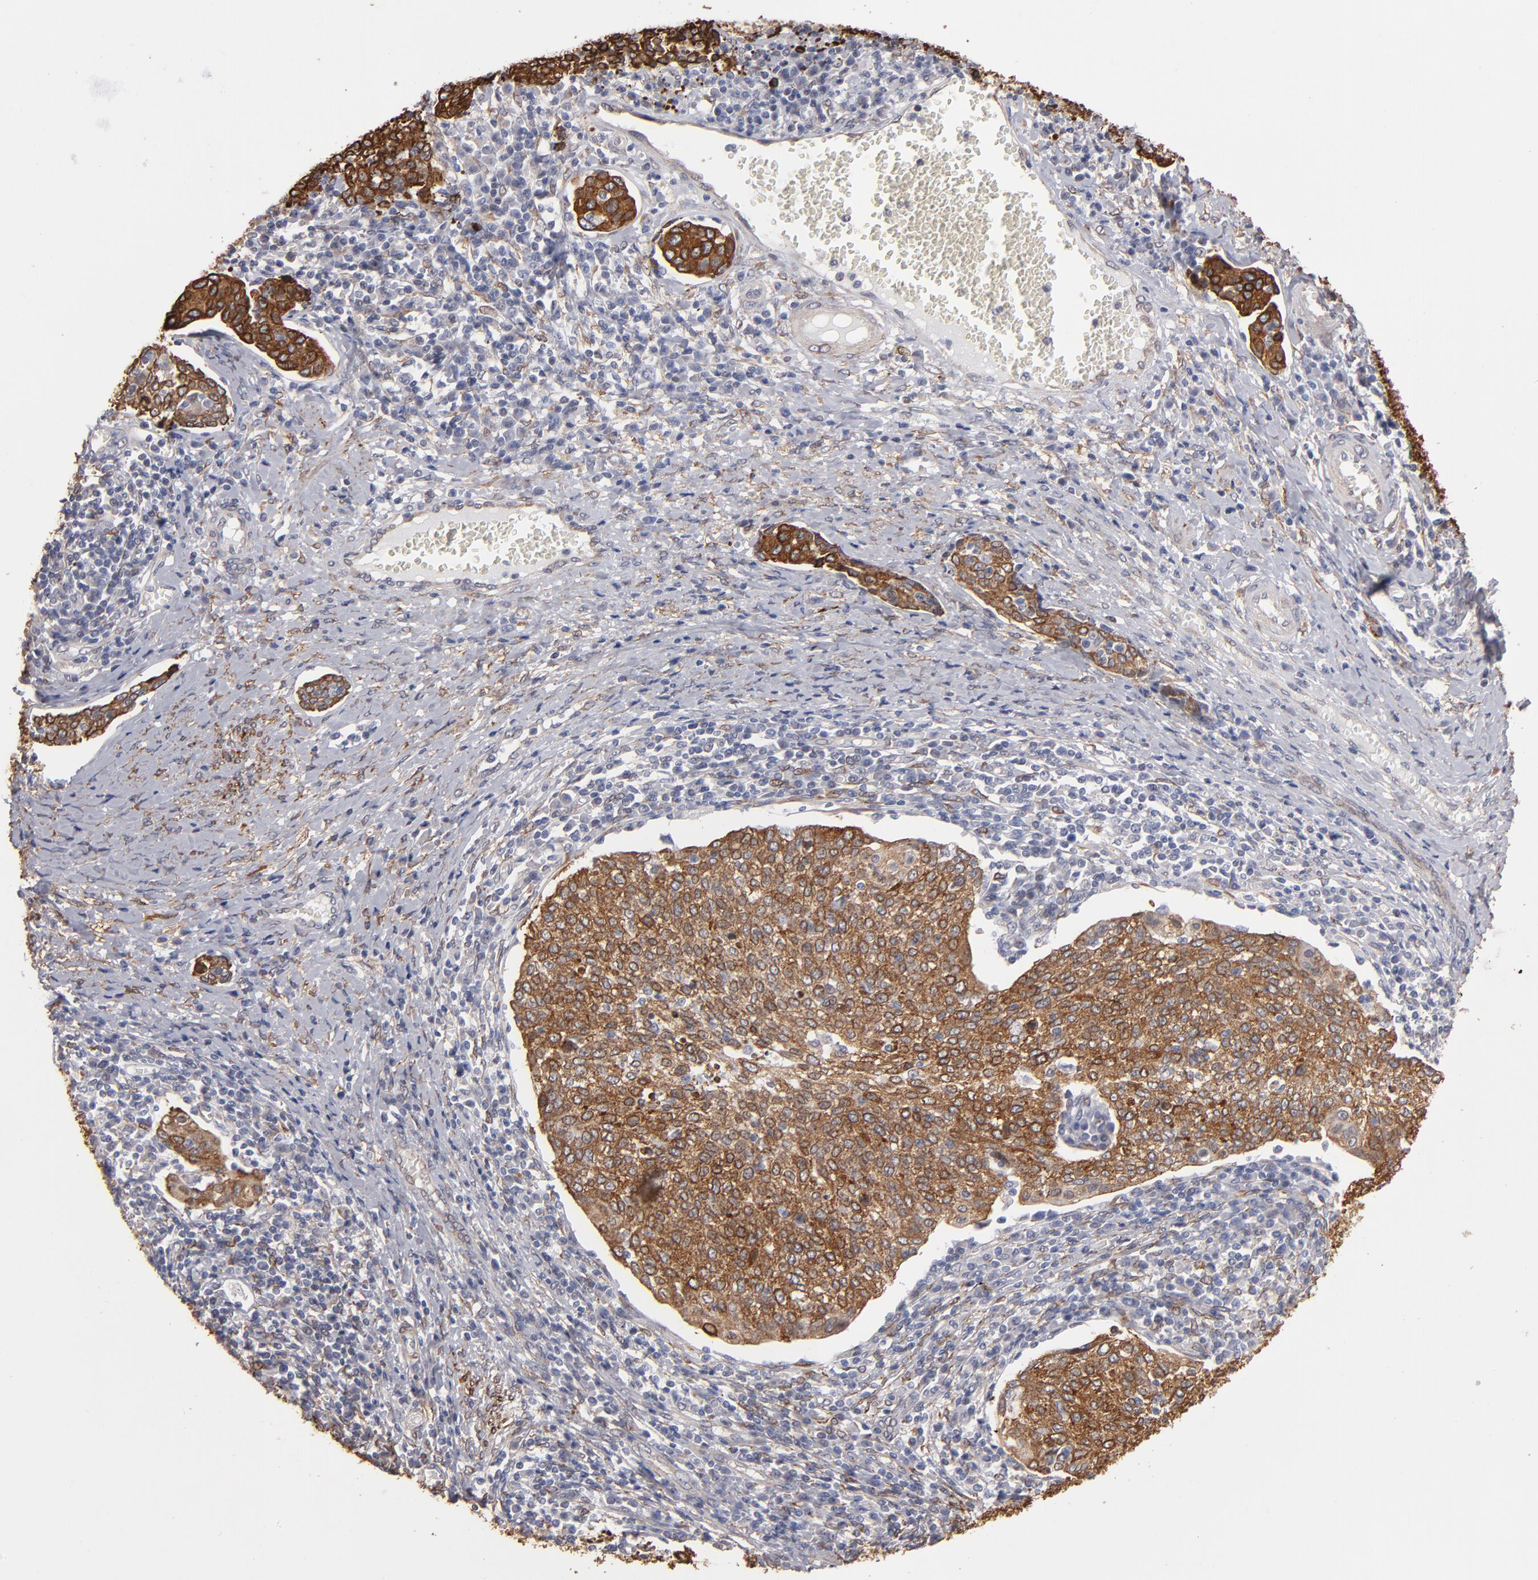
{"staining": {"intensity": "moderate", "quantity": ">75%", "location": "cytoplasmic/membranous"}, "tissue": "cervical cancer", "cell_type": "Tumor cells", "image_type": "cancer", "snomed": [{"axis": "morphology", "description": "Squamous cell carcinoma, NOS"}, {"axis": "topography", "description": "Cervix"}], "caption": "Moderate cytoplasmic/membranous protein positivity is seen in approximately >75% of tumor cells in cervical cancer (squamous cell carcinoma).", "gene": "PGRMC1", "patient": {"sex": "female", "age": 40}}